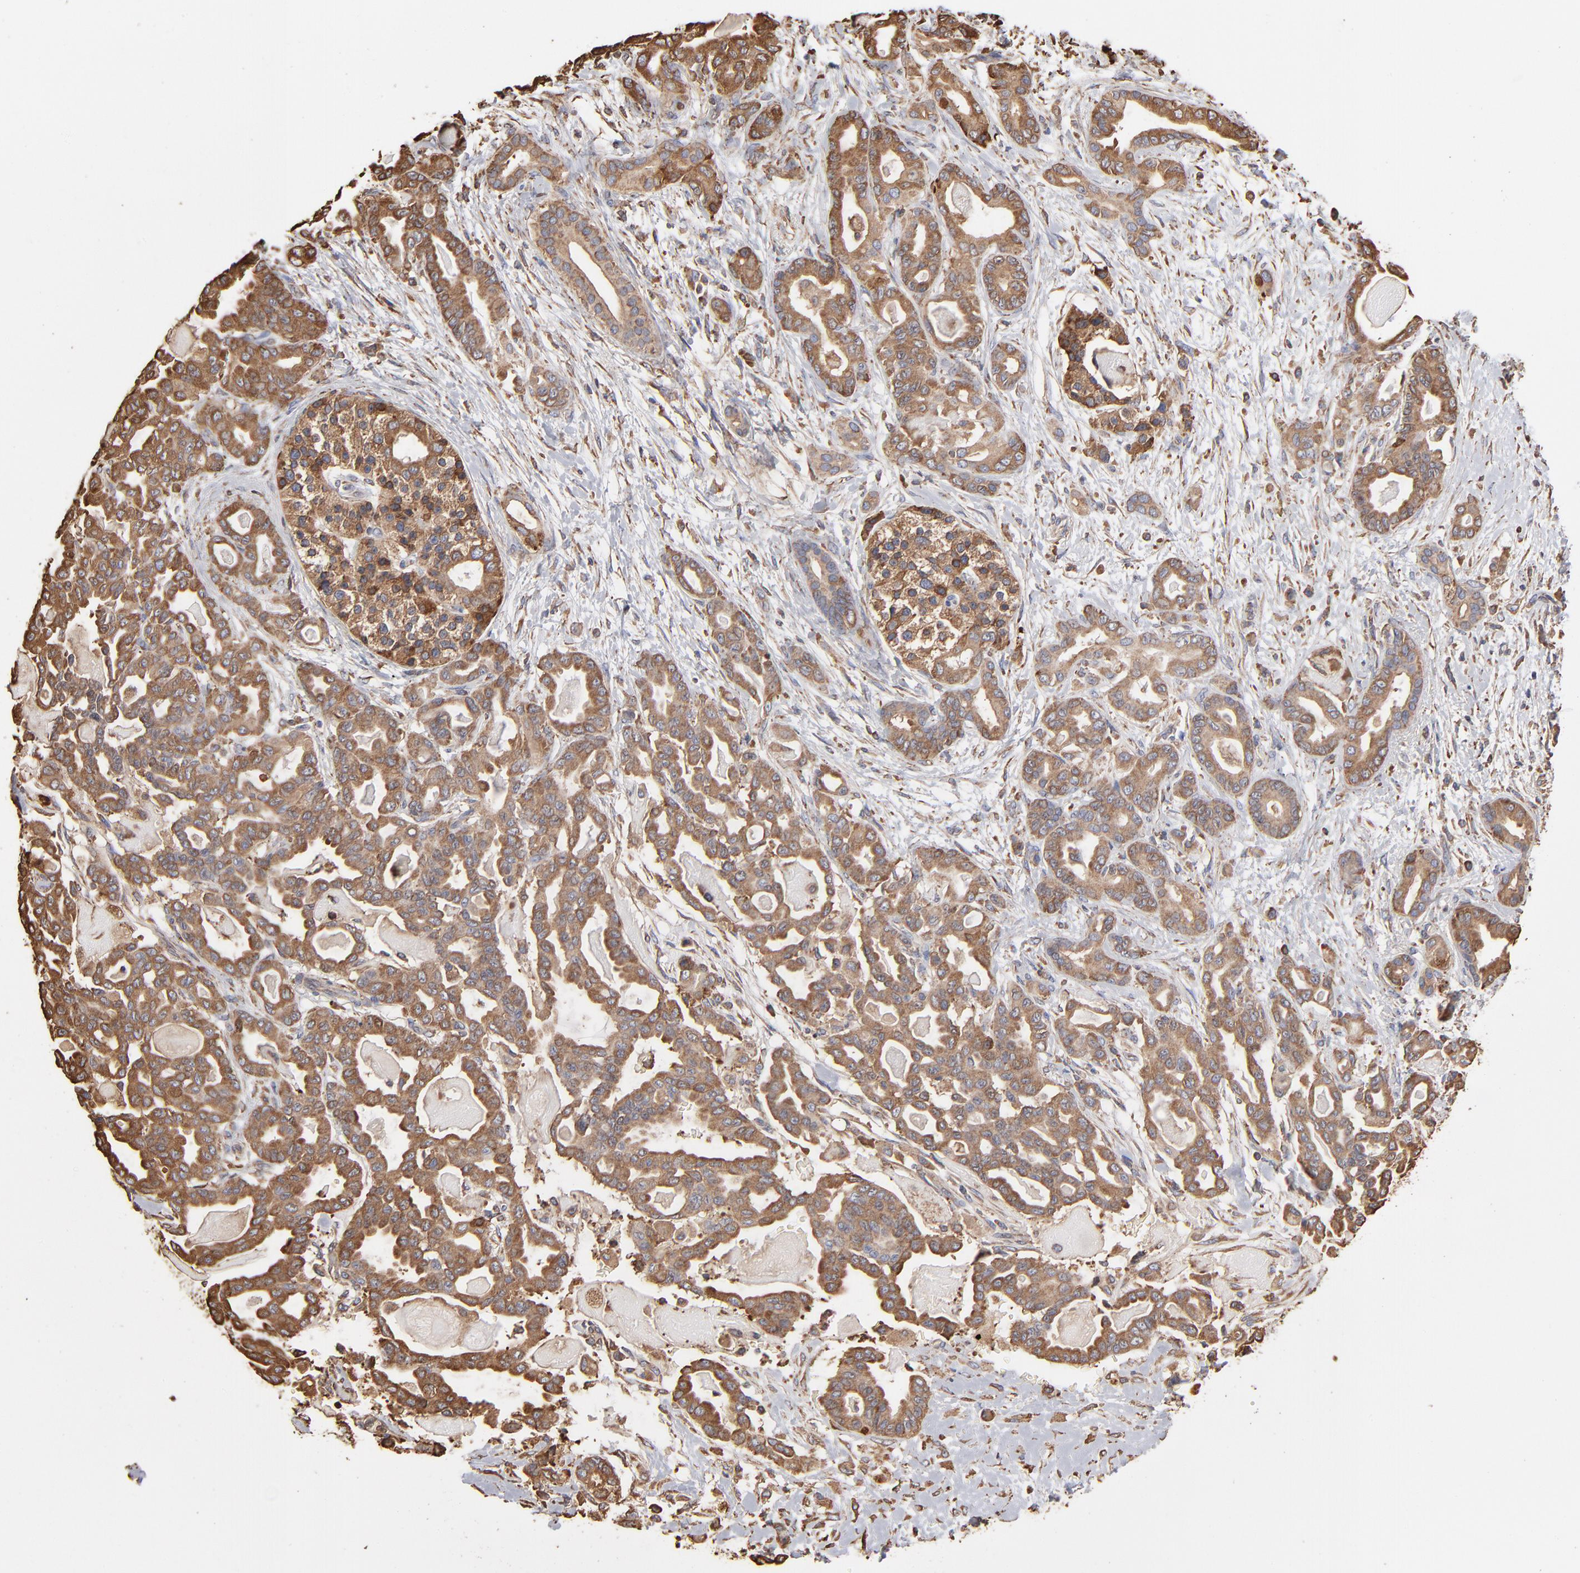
{"staining": {"intensity": "moderate", "quantity": ">75%", "location": "cytoplasmic/membranous"}, "tissue": "pancreatic cancer", "cell_type": "Tumor cells", "image_type": "cancer", "snomed": [{"axis": "morphology", "description": "Adenocarcinoma, NOS"}, {"axis": "topography", "description": "Pancreas"}], "caption": "Tumor cells demonstrate medium levels of moderate cytoplasmic/membranous staining in about >75% of cells in pancreatic cancer.", "gene": "PDIA3", "patient": {"sex": "male", "age": 63}}